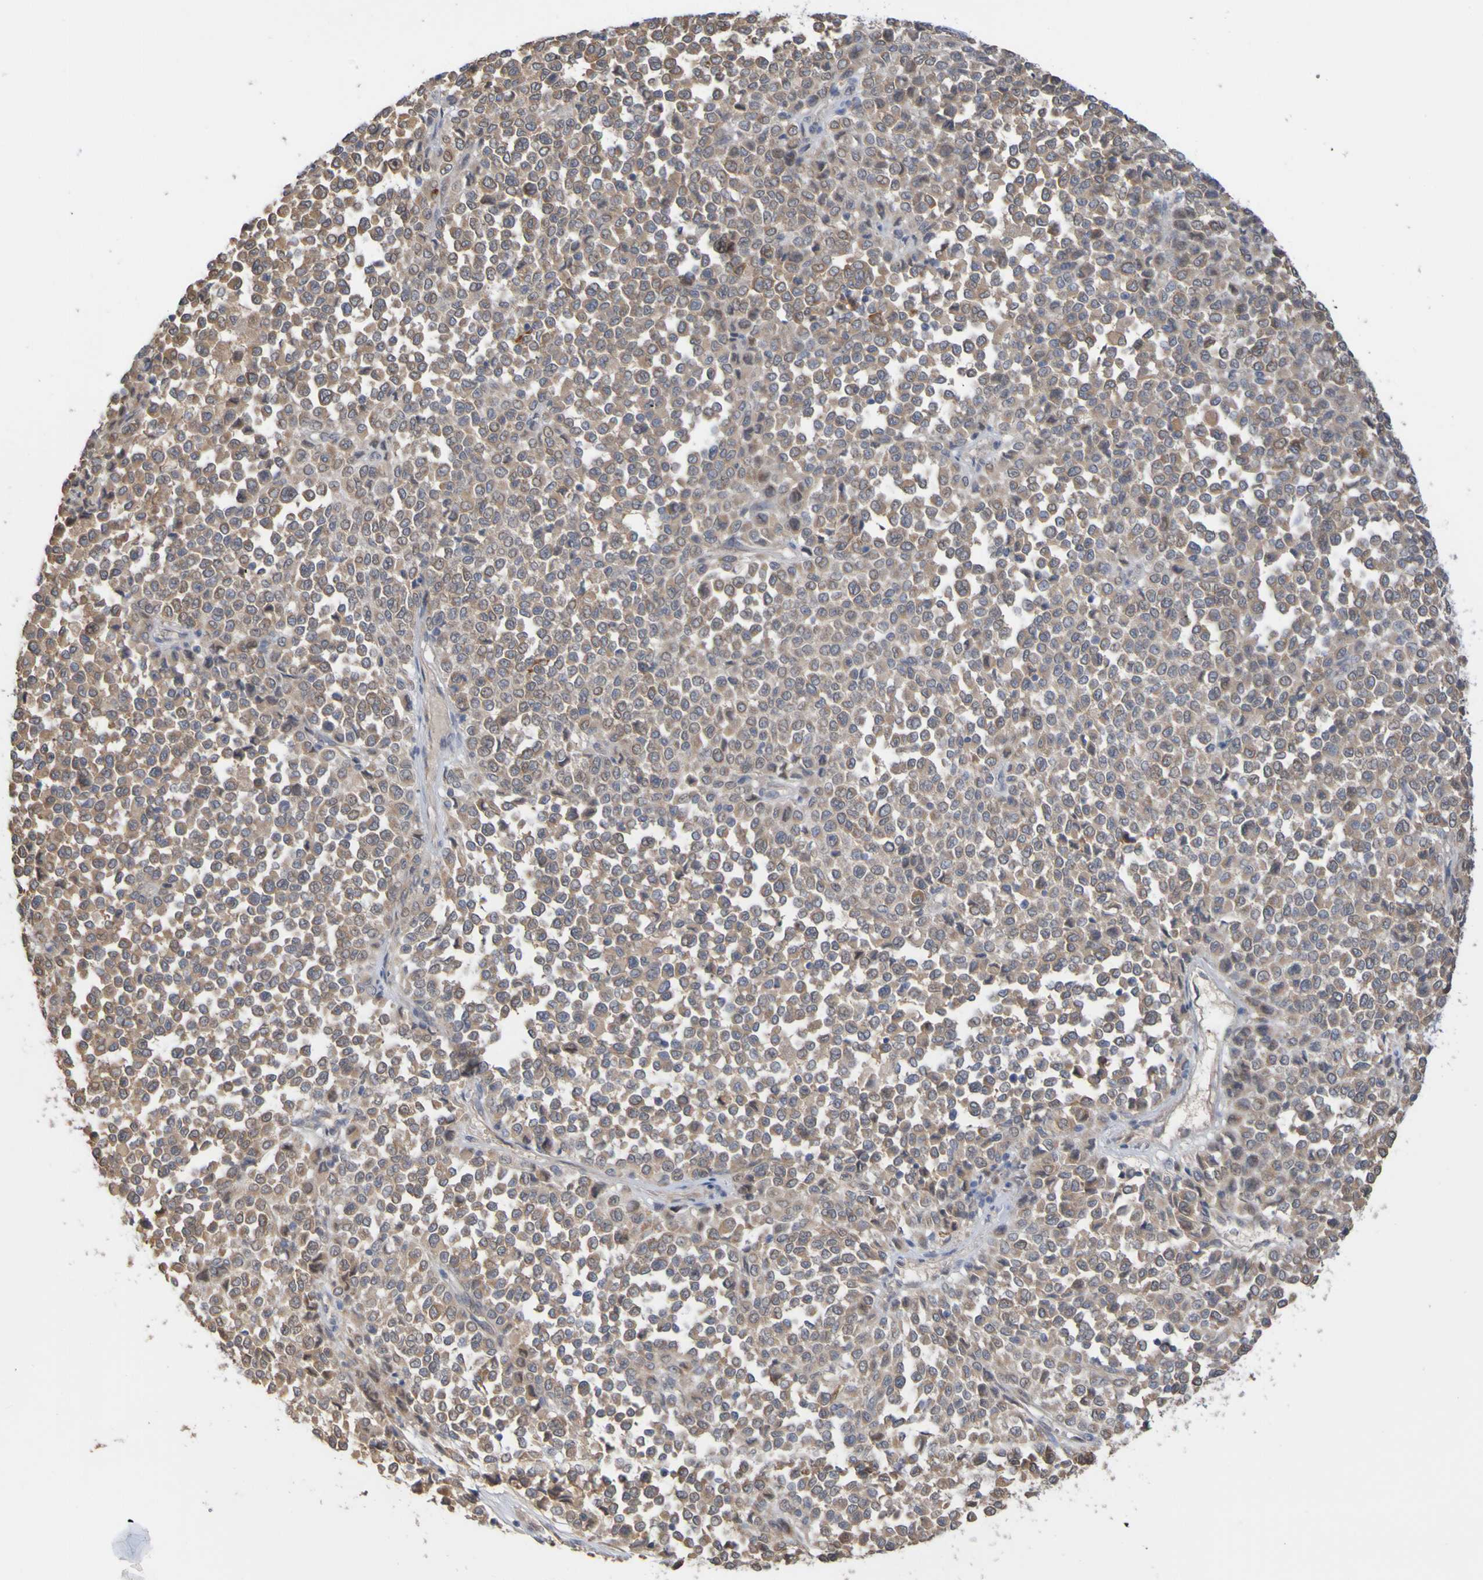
{"staining": {"intensity": "weak", "quantity": "25%-75%", "location": "cytoplasmic/membranous"}, "tissue": "melanoma", "cell_type": "Tumor cells", "image_type": "cancer", "snomed": [{"axis": "morphology", "description": "Malignant melanoma, Metastatic site"}, {"axis": "topography", "description": "Pancreas"}], "caption": "Tumor cells reveal low levels of weak cytoplasmic/membranous positivity in about 25%-75% of cells in malignant melanoma (metastatic site).", "gene": "NAV2", "patient": {"sex": "female", "age": 30}}